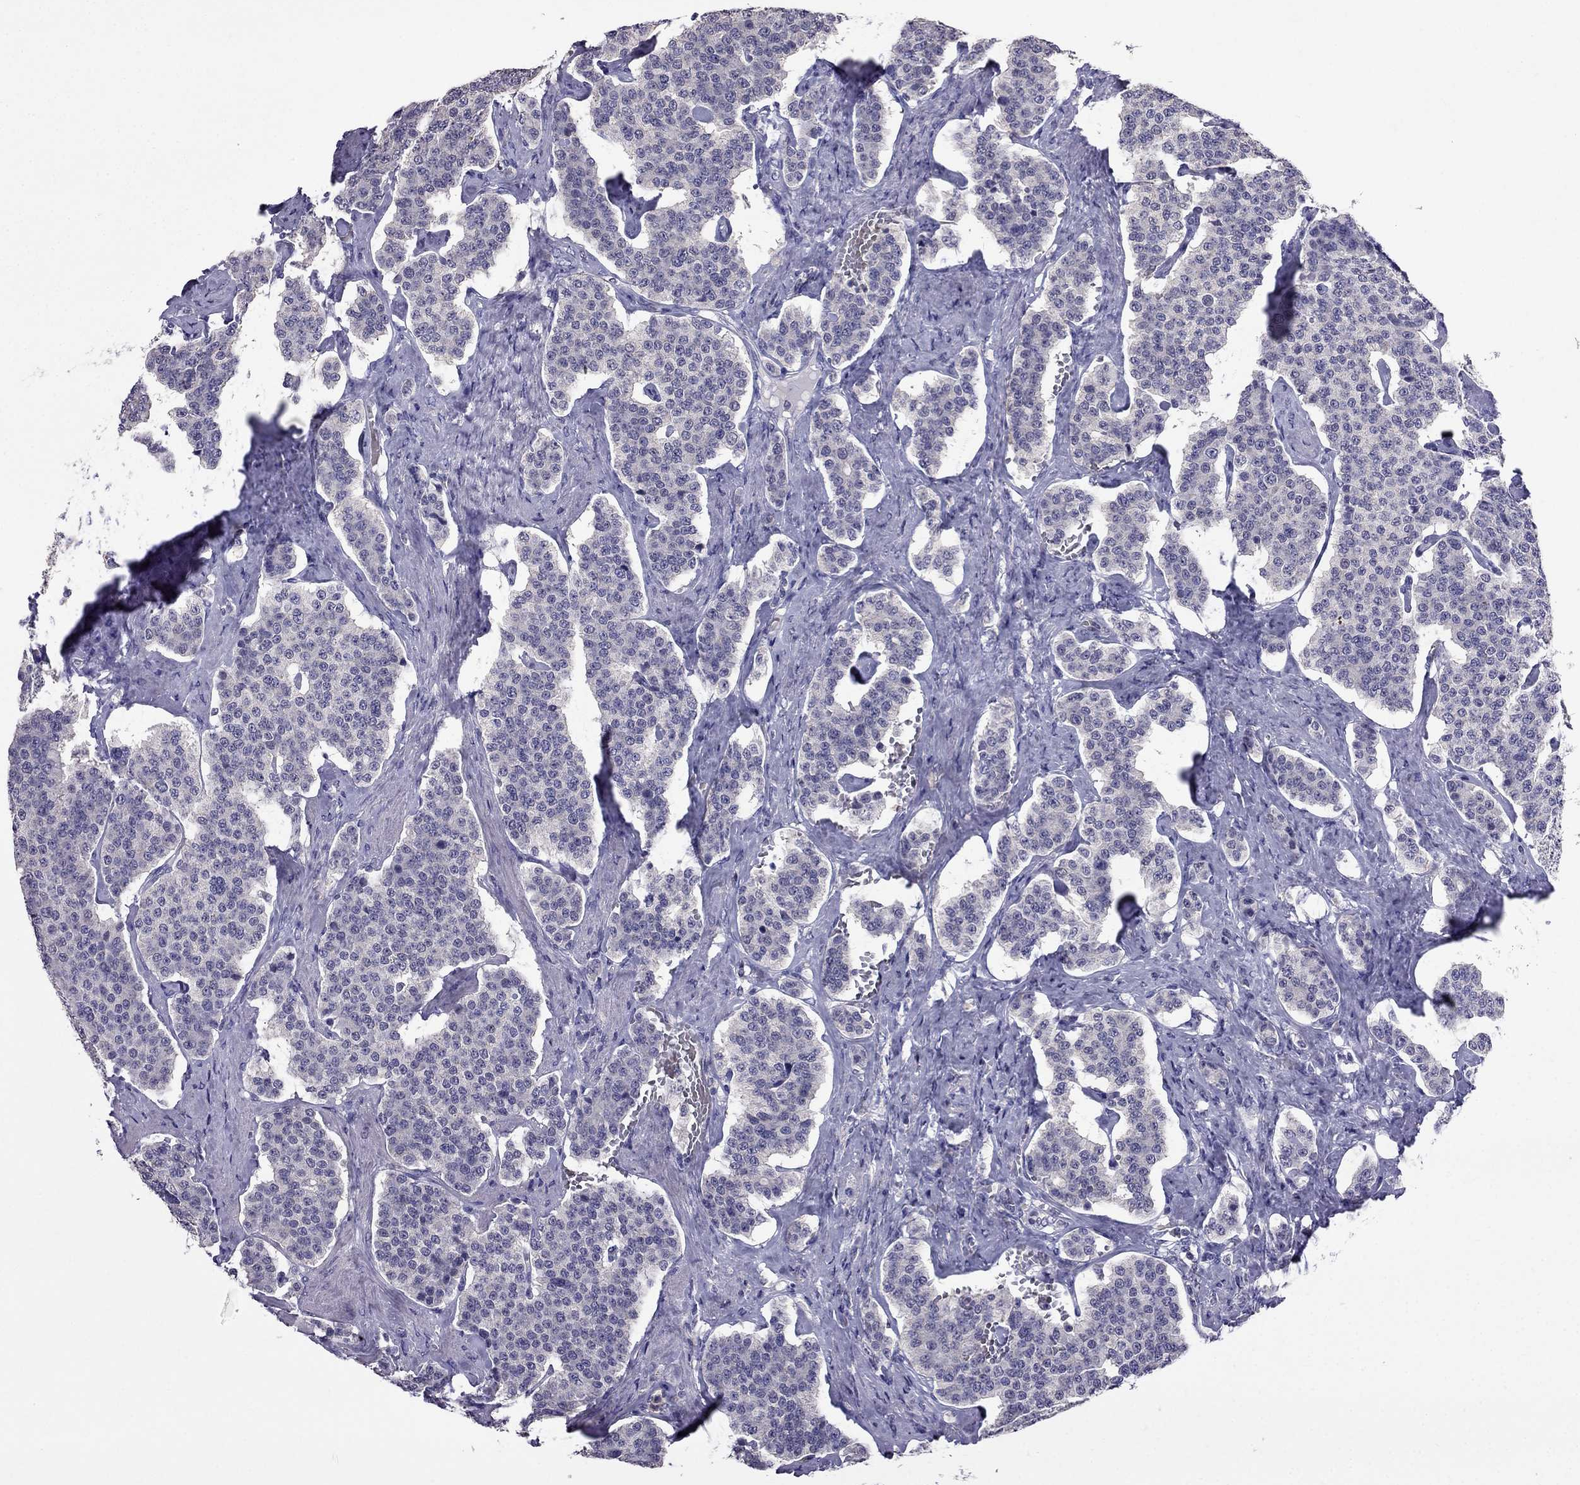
{"staining": {"intensity": "negative", "quantity": "none", "location": "none"}, "tissue": "carcinoid", "cell_type": "Tumor cells", "image_type": "cancer", "snomed": [{"axis": "morphology", "description": "Carcinoid, malignant, NOS"}, {"axis": "topography", "description": "Small intestine"}], "caption": "Tumor cells show no significant expression in carcinoid (malignant). (DAB (3,3'-diaminobenzidine) IHC with hematoxylin counter stain).", "gene": "AQP9", "patient": {"sex": "female", "age": 58}}